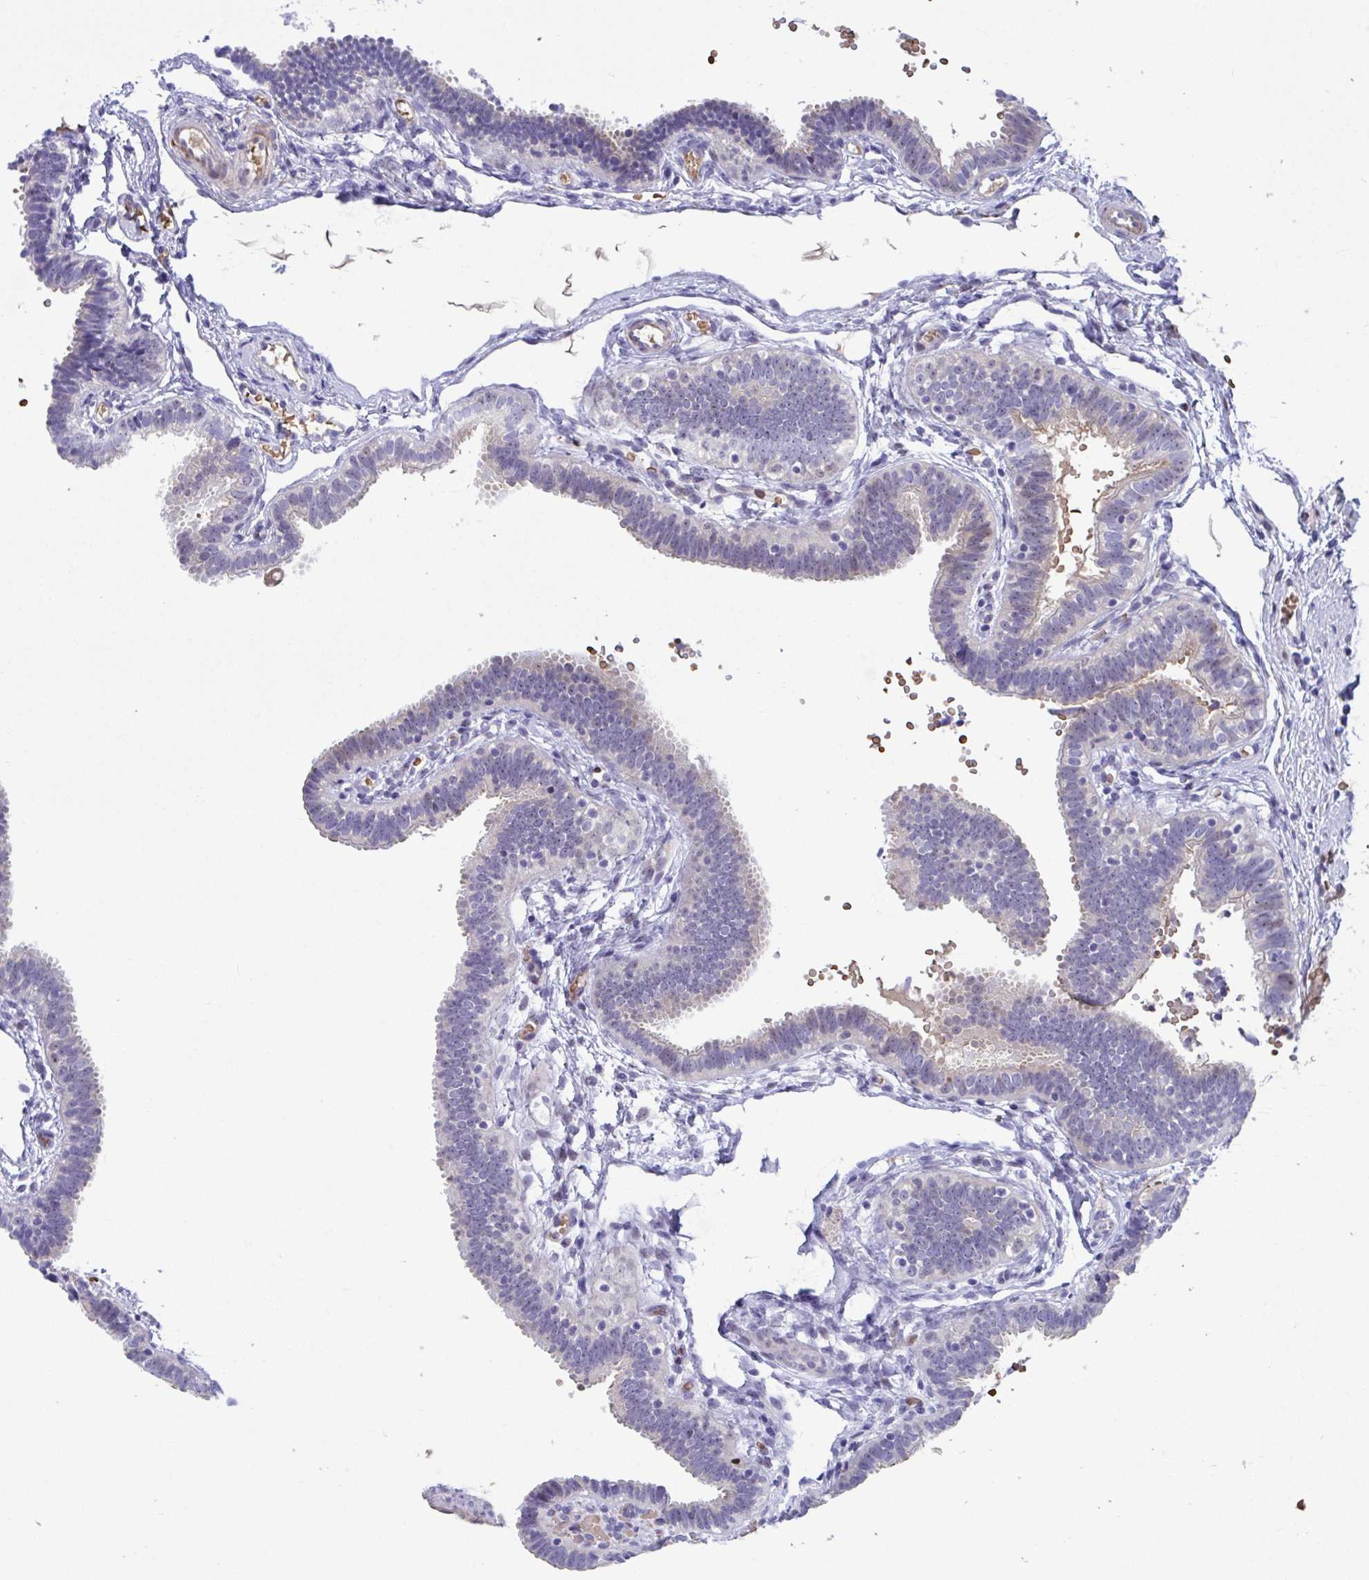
{"staining": {"intensity": "weak", "quantity": "<25%", "location": "cytoplasmic/membranous"}, "tissue": "fallopian tube", "cell_type": "Glandular cells", "image_type": "normal", "snomed": [{"axis": "morphology", "description": "Normal tissue, NOS"}, {"axis": "topography", "description": "Fallopian tube"}], "caption": "Immunohistochemistry of unremarkable fallopian tube displays no positivity in glandular cells. (Immunohistochemistry, brightfield microscopy, high magnification).", "gene": "CENPQ", "patient": {"sex": "female", "age": 37}}